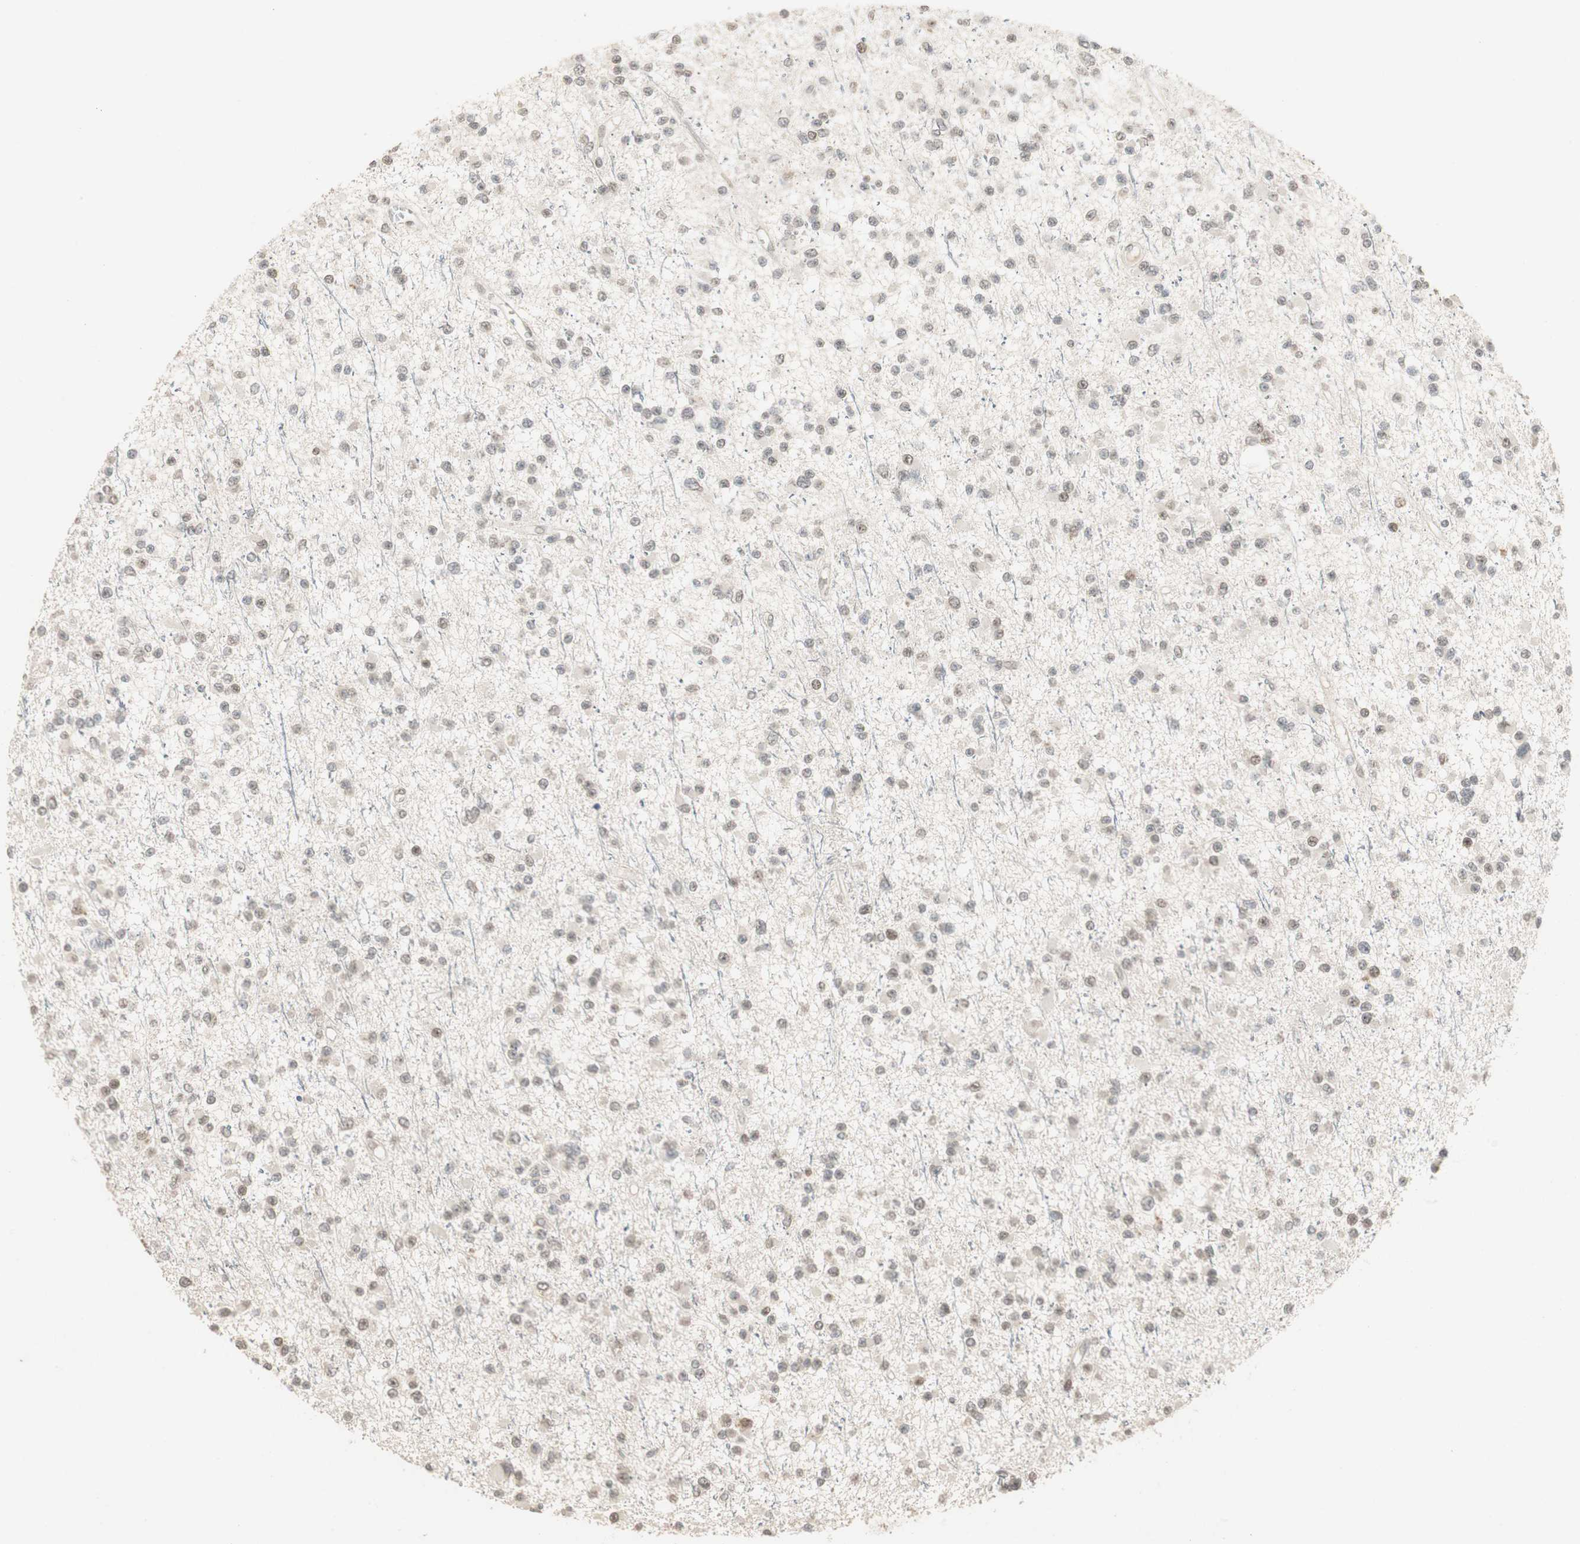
{"staining": {"intensity": "weak", "quantity": "<25%", "location": "nuclear"}, "tissue": "glioma", "cell_type": "Tumor cells", "image_type": "cancer", "snomed": [{"axis": "morphology", "description": "Glioma, malignant, Low grade"}, {"axis": "topography", "description": "Brain"}], "caption": "Glioma stained for a protein using immunohistochemistry (IHC) displays no positivity tumor cells.", "gene": "ETV4", "patient": {"sex": "female", "age": 22}}